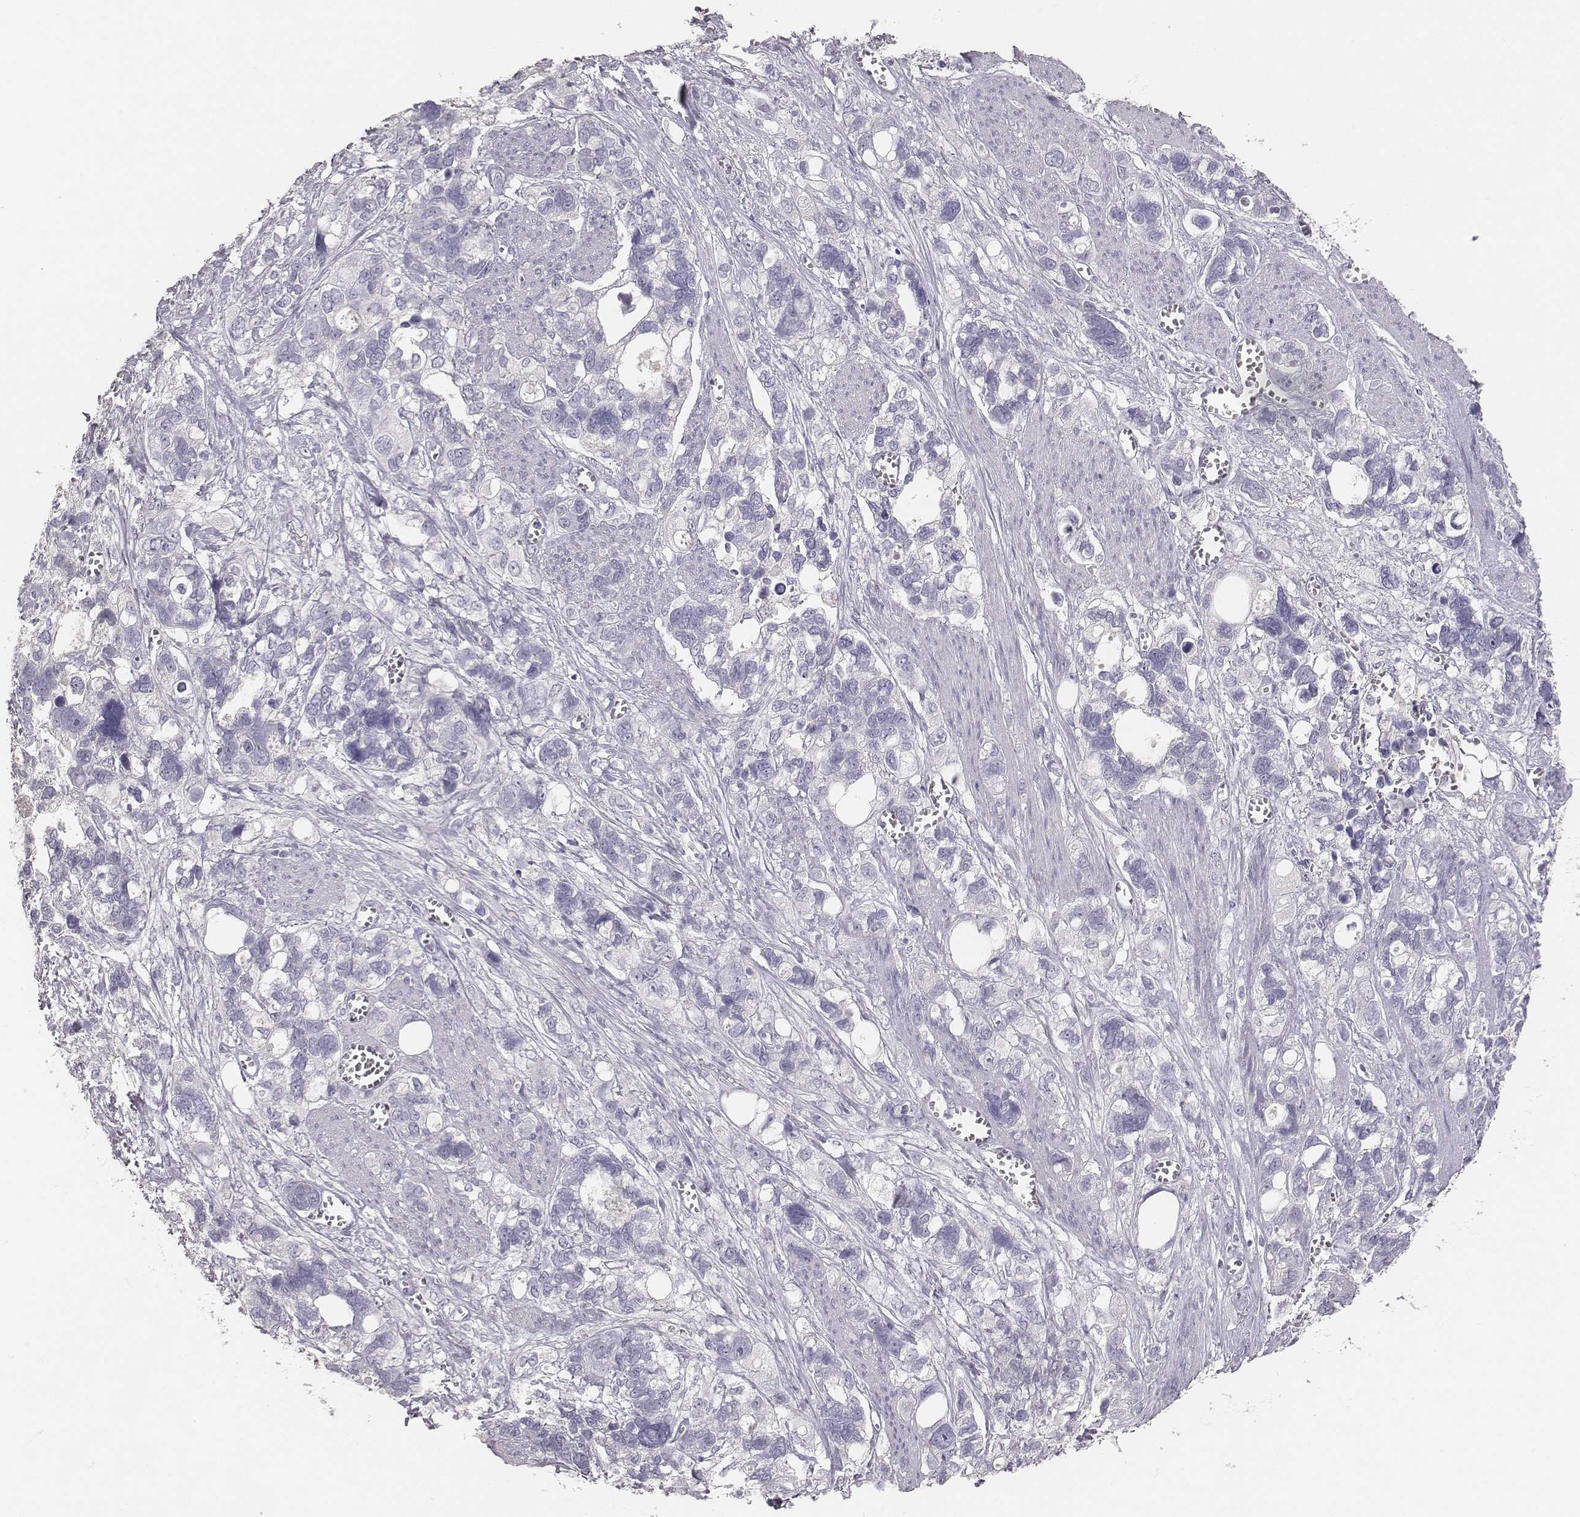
{"staining": {"intensity": "negative", "quantity": "none", "location": "none"}, "tissue": "stomach cancer", "cell_type": "Tumor cells", "image_type": "cancer", "snomed": [{"axis": "morphology", "description": "Adenocarcinoma, NOS"}, {"axis": "topography", "description": "Stomach, upper"}], "caption": "IHC of human stomach adenocarcinoma shows no expression in tumor cells.", "gene": "MYH6", "patient": {"sex": "female", "age": 81}}